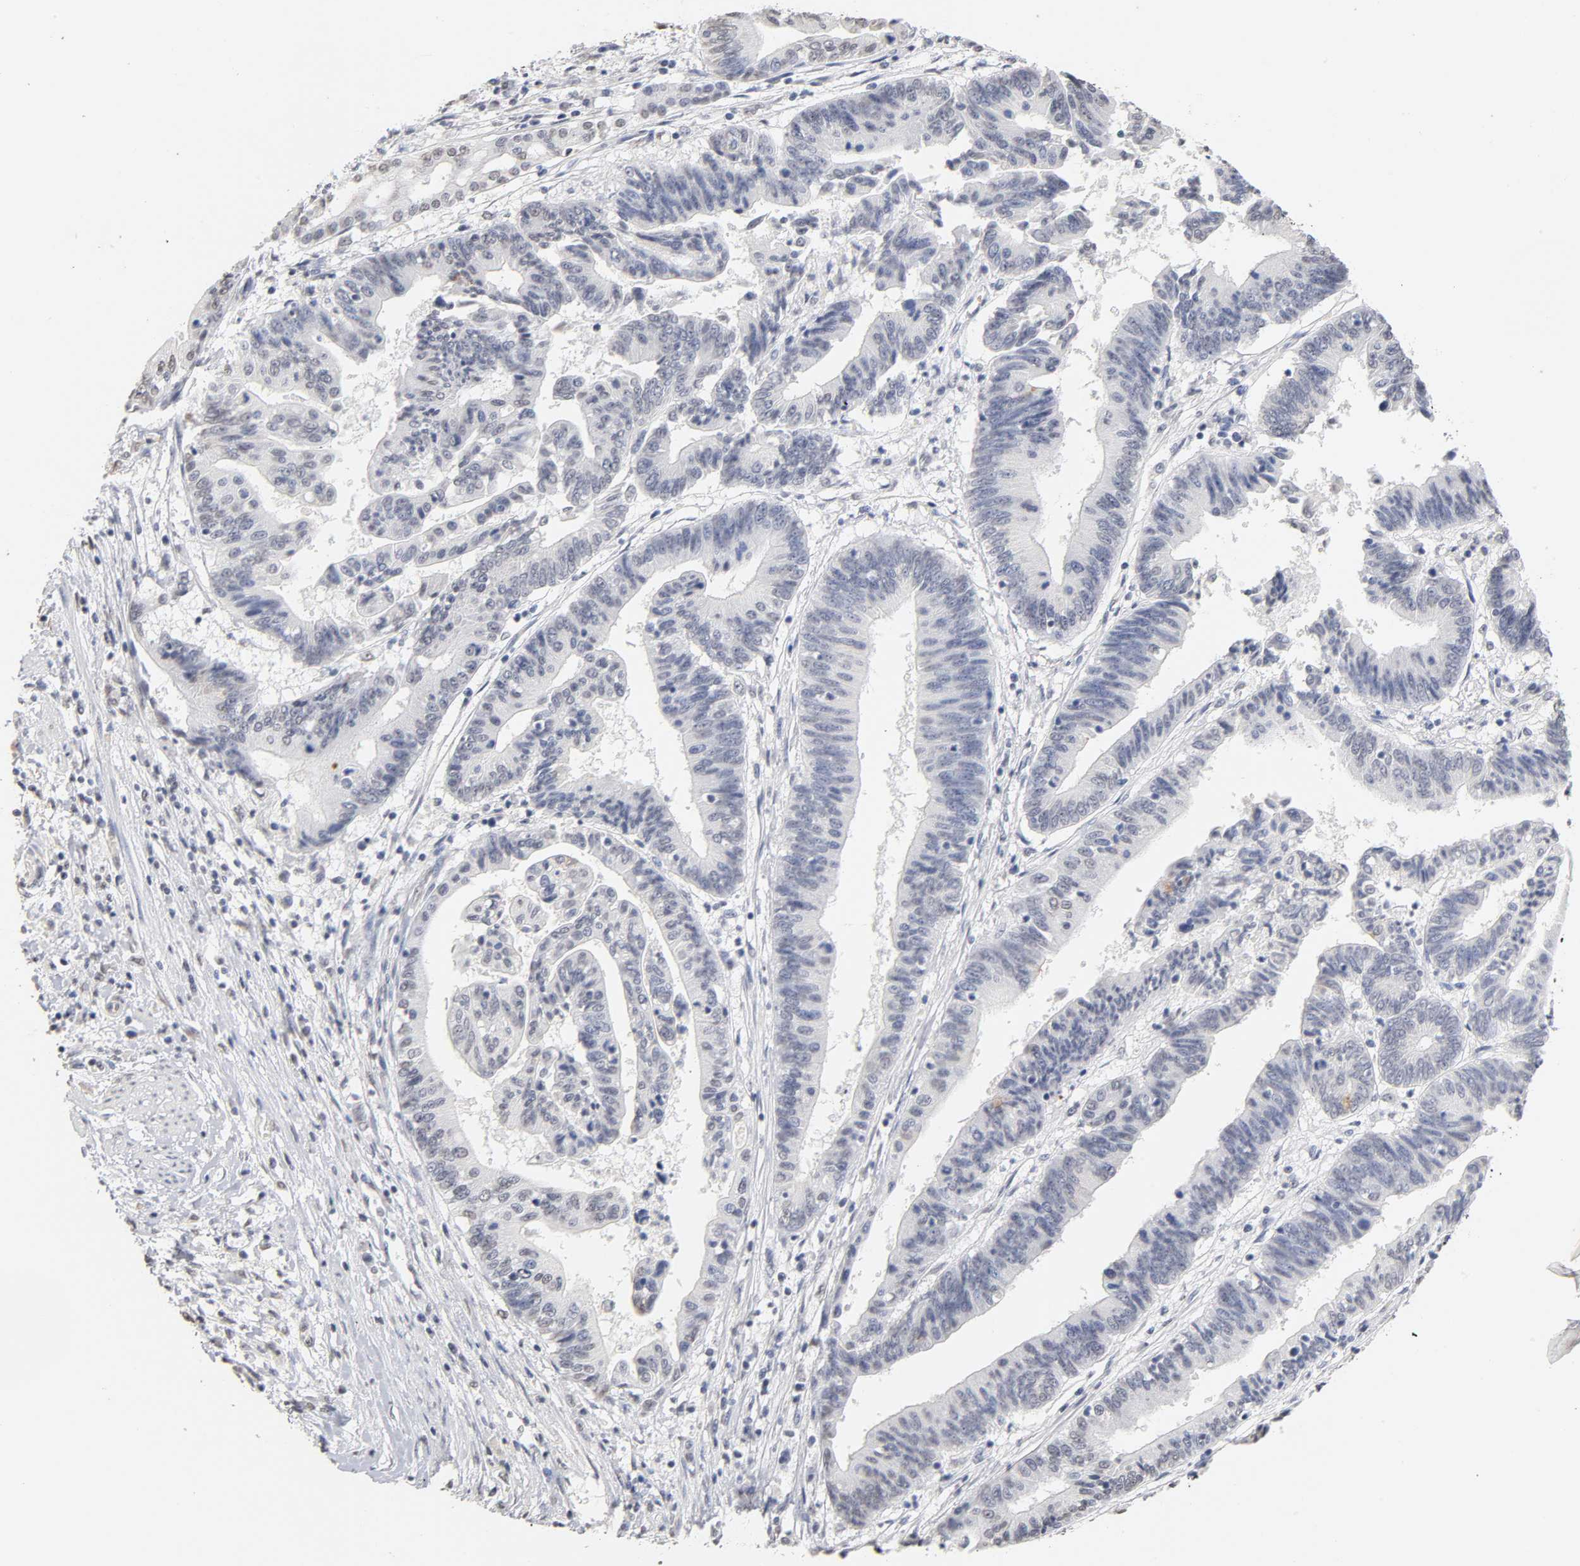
{"staining": {"intensity": "weak", "quantity": "<25%", "location": "cytoplasmic/membranous,nuclear"}, "tissue": "pancreatic cancer", "cell_type": "Tumor cells", "image_type": "cancer", "snomed": [{"axis": "morphology", "description": "Adenocarcinoma, NOS"}, {"axis": "topography", "description": "Pancreas"}], "caption": "DAB (3,3'-diaminobenzidine) immunohistochemical staining of pancreatic adenocarcinoma exhibits no significant expression in tumor cells.", "gene": "CRABP2", "patient": {"sex": "female", "age": 48}}